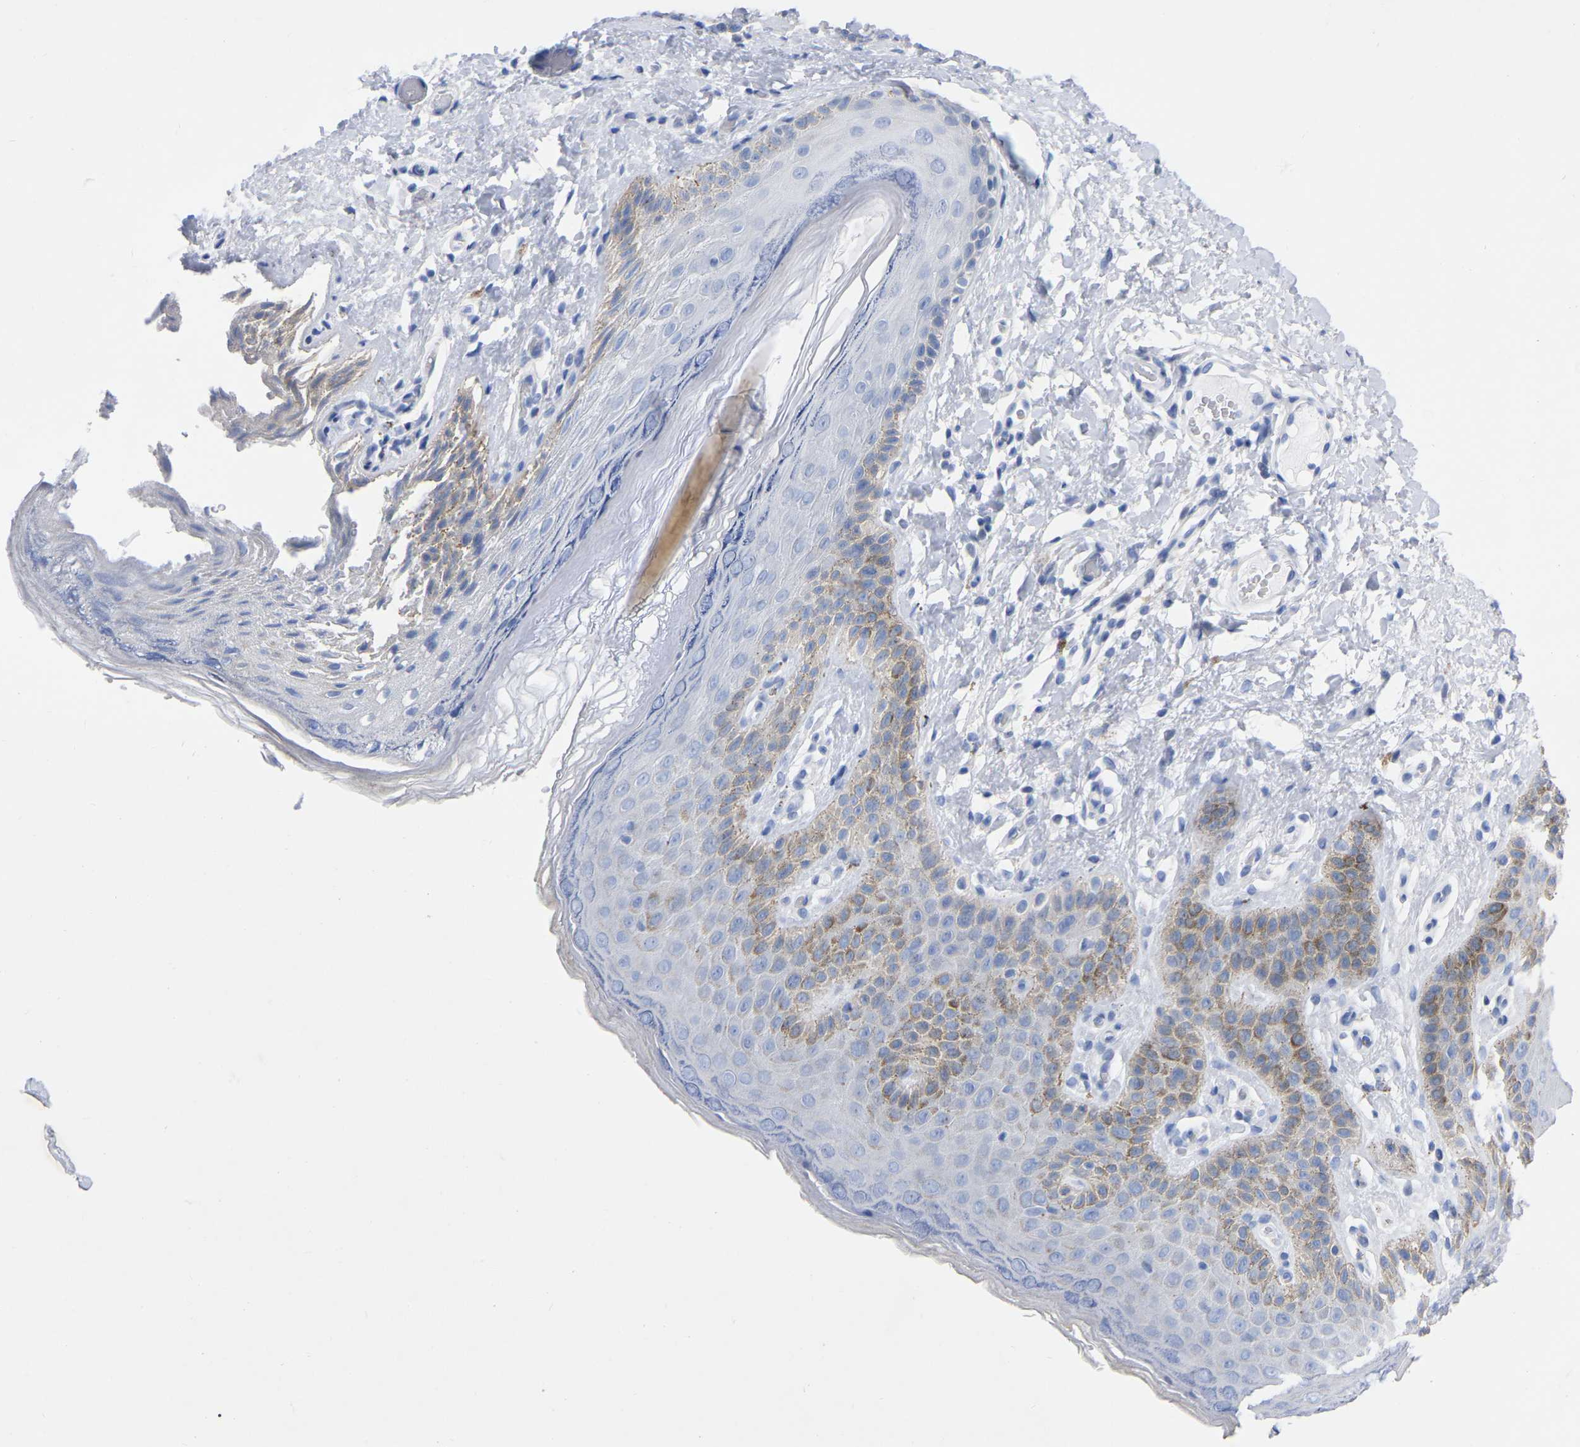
{"staining": {"intensity": "weak", "quantity": "<25%", "location": "cytoplasmic/membranous"}, "tissue": "skin", "cell_type": "Epidermal cells", "image_type": "normal", "snomed": [{"axis": "morphology", "description": "Normal tissue, NOS"}, {"axis": "topography", "description": "Anal"}], "caption": "Epidermal cells are negative for brown protein staining in unremarkable skin. The staining was performed using DAB (3,3'-diaminobenzidine) to visualize the protein expression in brown, while the nuclei were stained in blue with hematoxylin (Magnification: 20x).", "gene": "ZNF629", "patient": {"sex": "male", "age": 44}}